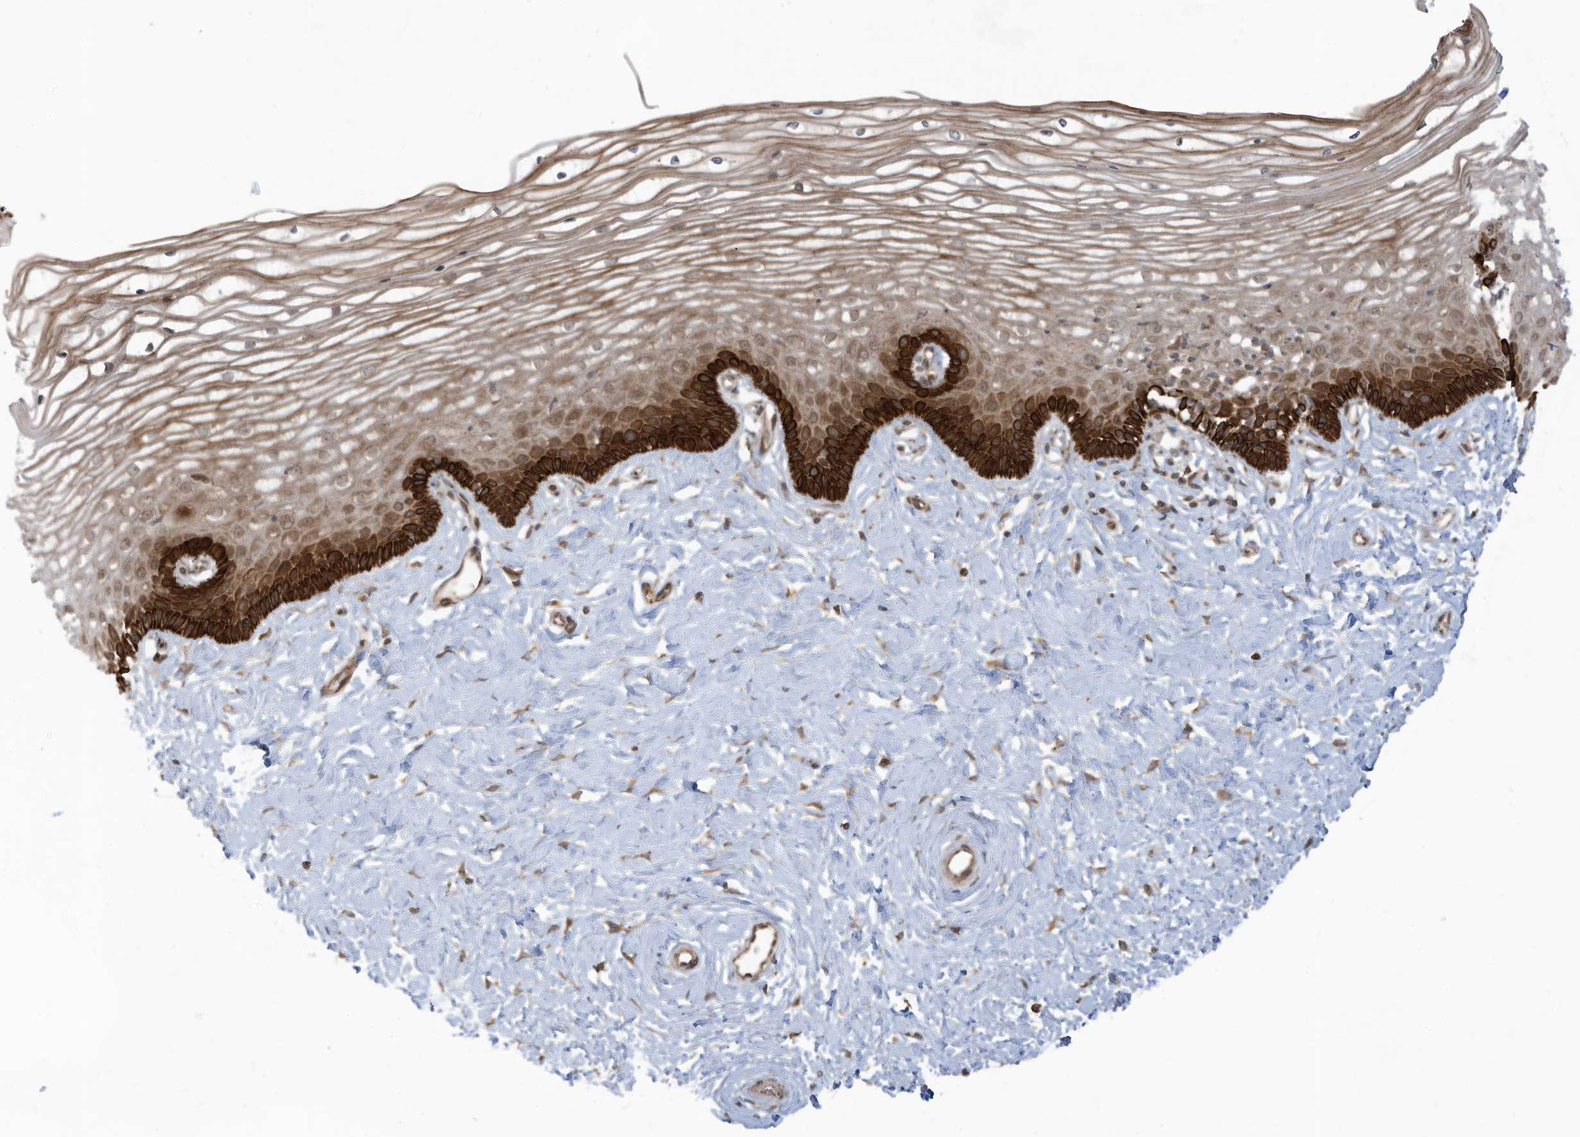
{"staining": {"intensity": "strong", "quantity": ">75%", "location": "cytoplasmic/membranous"}, "tissue": "vagina", "cell_type": "Squamous epithelial cells", "image_type": "normal", "snomed": [{"axis": "morphology", "description": "Normal tissue, NOS"}, {"axis": "topography", "description": "Vagina"}, {"axis": "topography", "description": "Cervix"}], "caption": "Vagina stained with DAB (3,3'-diaminobenzidine) IHC exhibits high levels of strong cytoplasmic/membranous positivity in approximately >75% of squamous epithelial cells. The protein is shown in brown color, while the nuclei are stained blue.", "gene": "TRIM67", "patient": {"sex": "female", "age": 40}}